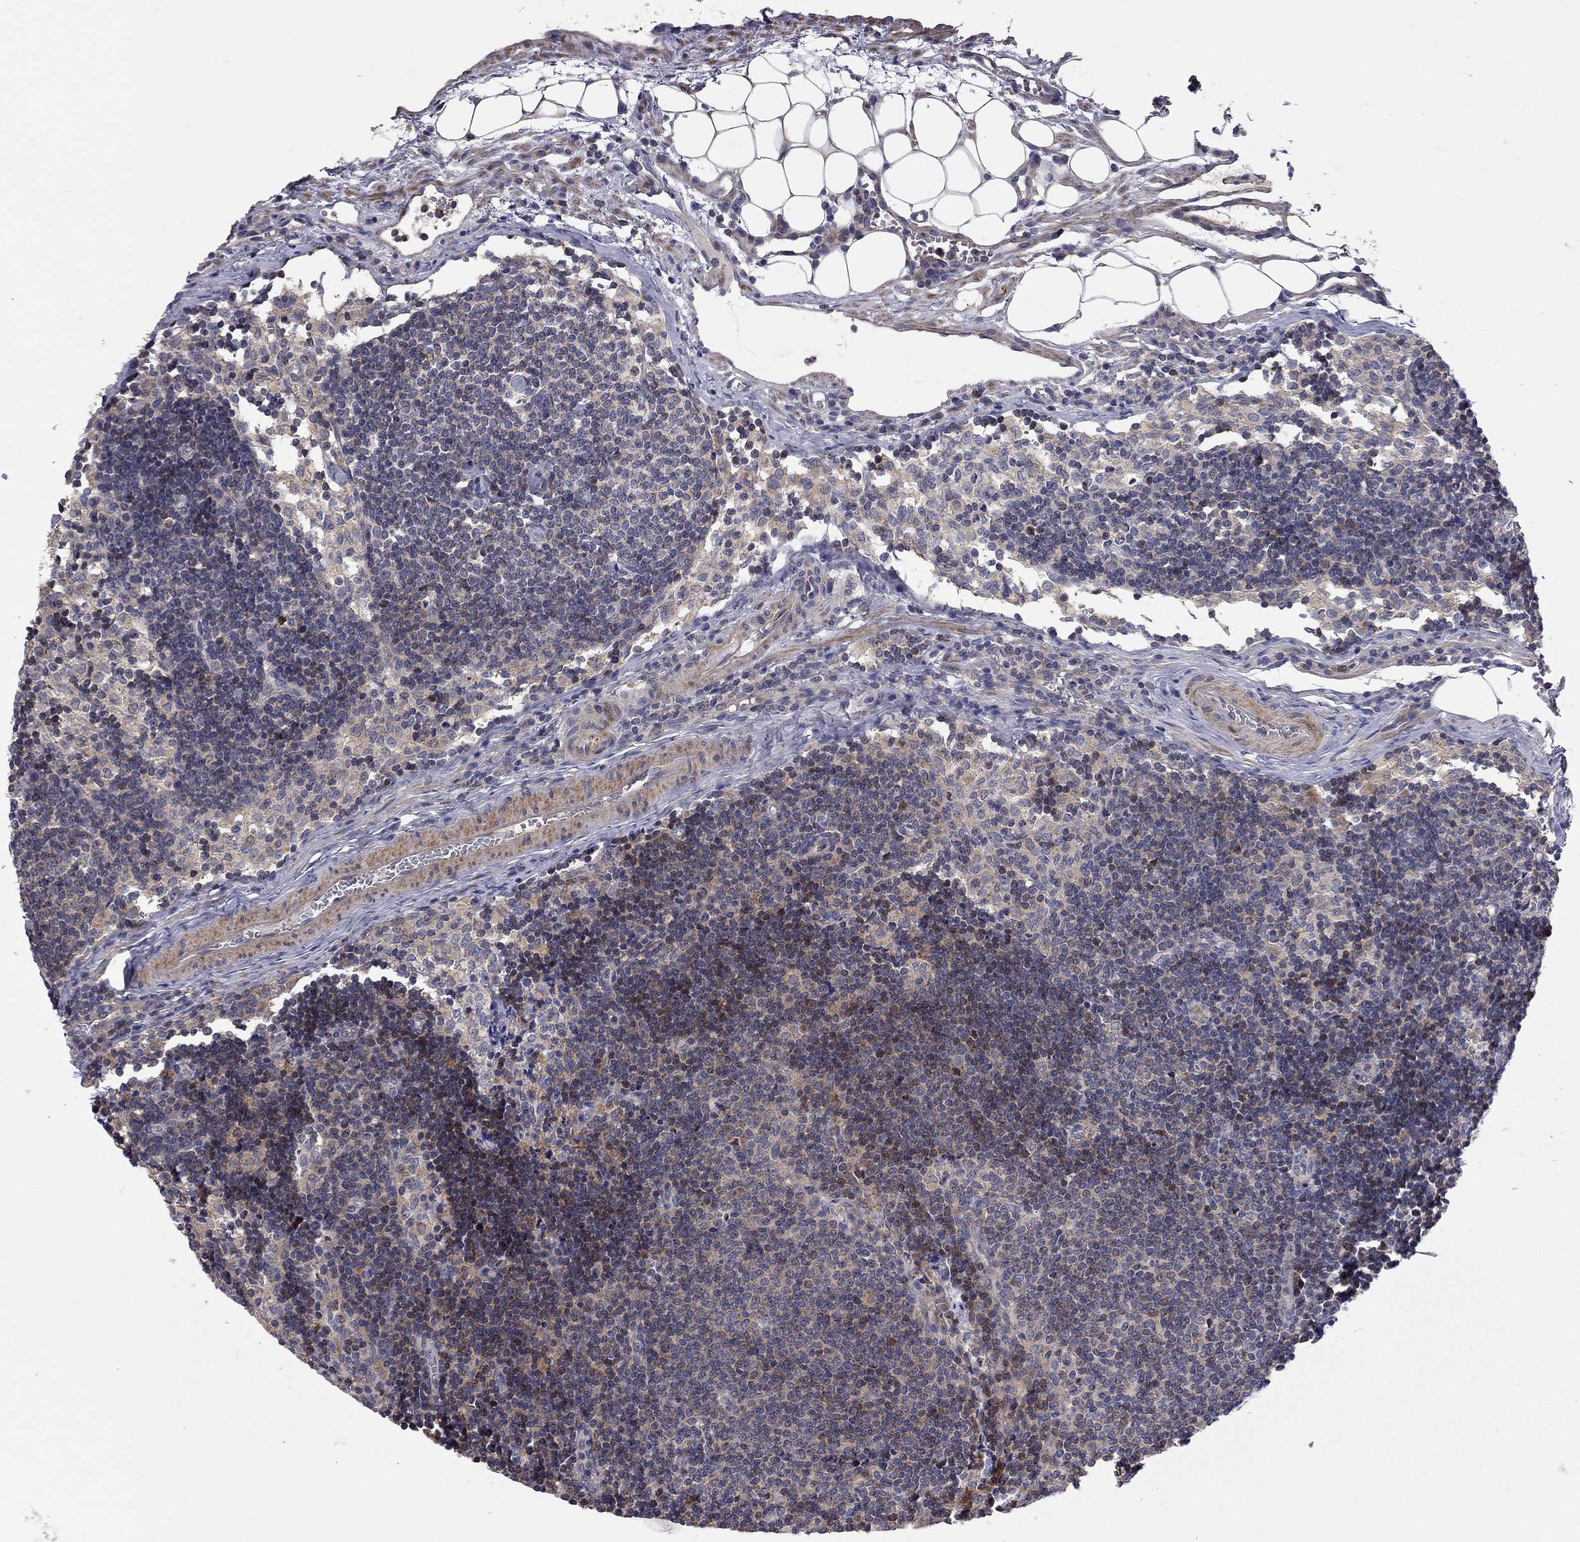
{"staining": {"intensity": "negative", "quantity": "none", "location": "none"}, "tissue": "lymph node", "cell_type": "Germinal center cells", "image_type": "normal", "snomed": [{"axis": "morphology", "description": "Normal tissue, NOS"}, {"axis": "topography", "description": "Lymph node"}], "caption": "This is a micrograph of immunohistochemistry staining of benign lymph node, which shows no staining in germinal center cells. (Brightfield microscopy of DAB immunohistochemistry at high magnification).", "gene": "KANSL1L", "patient": {"sex": "female", "age": 34}}